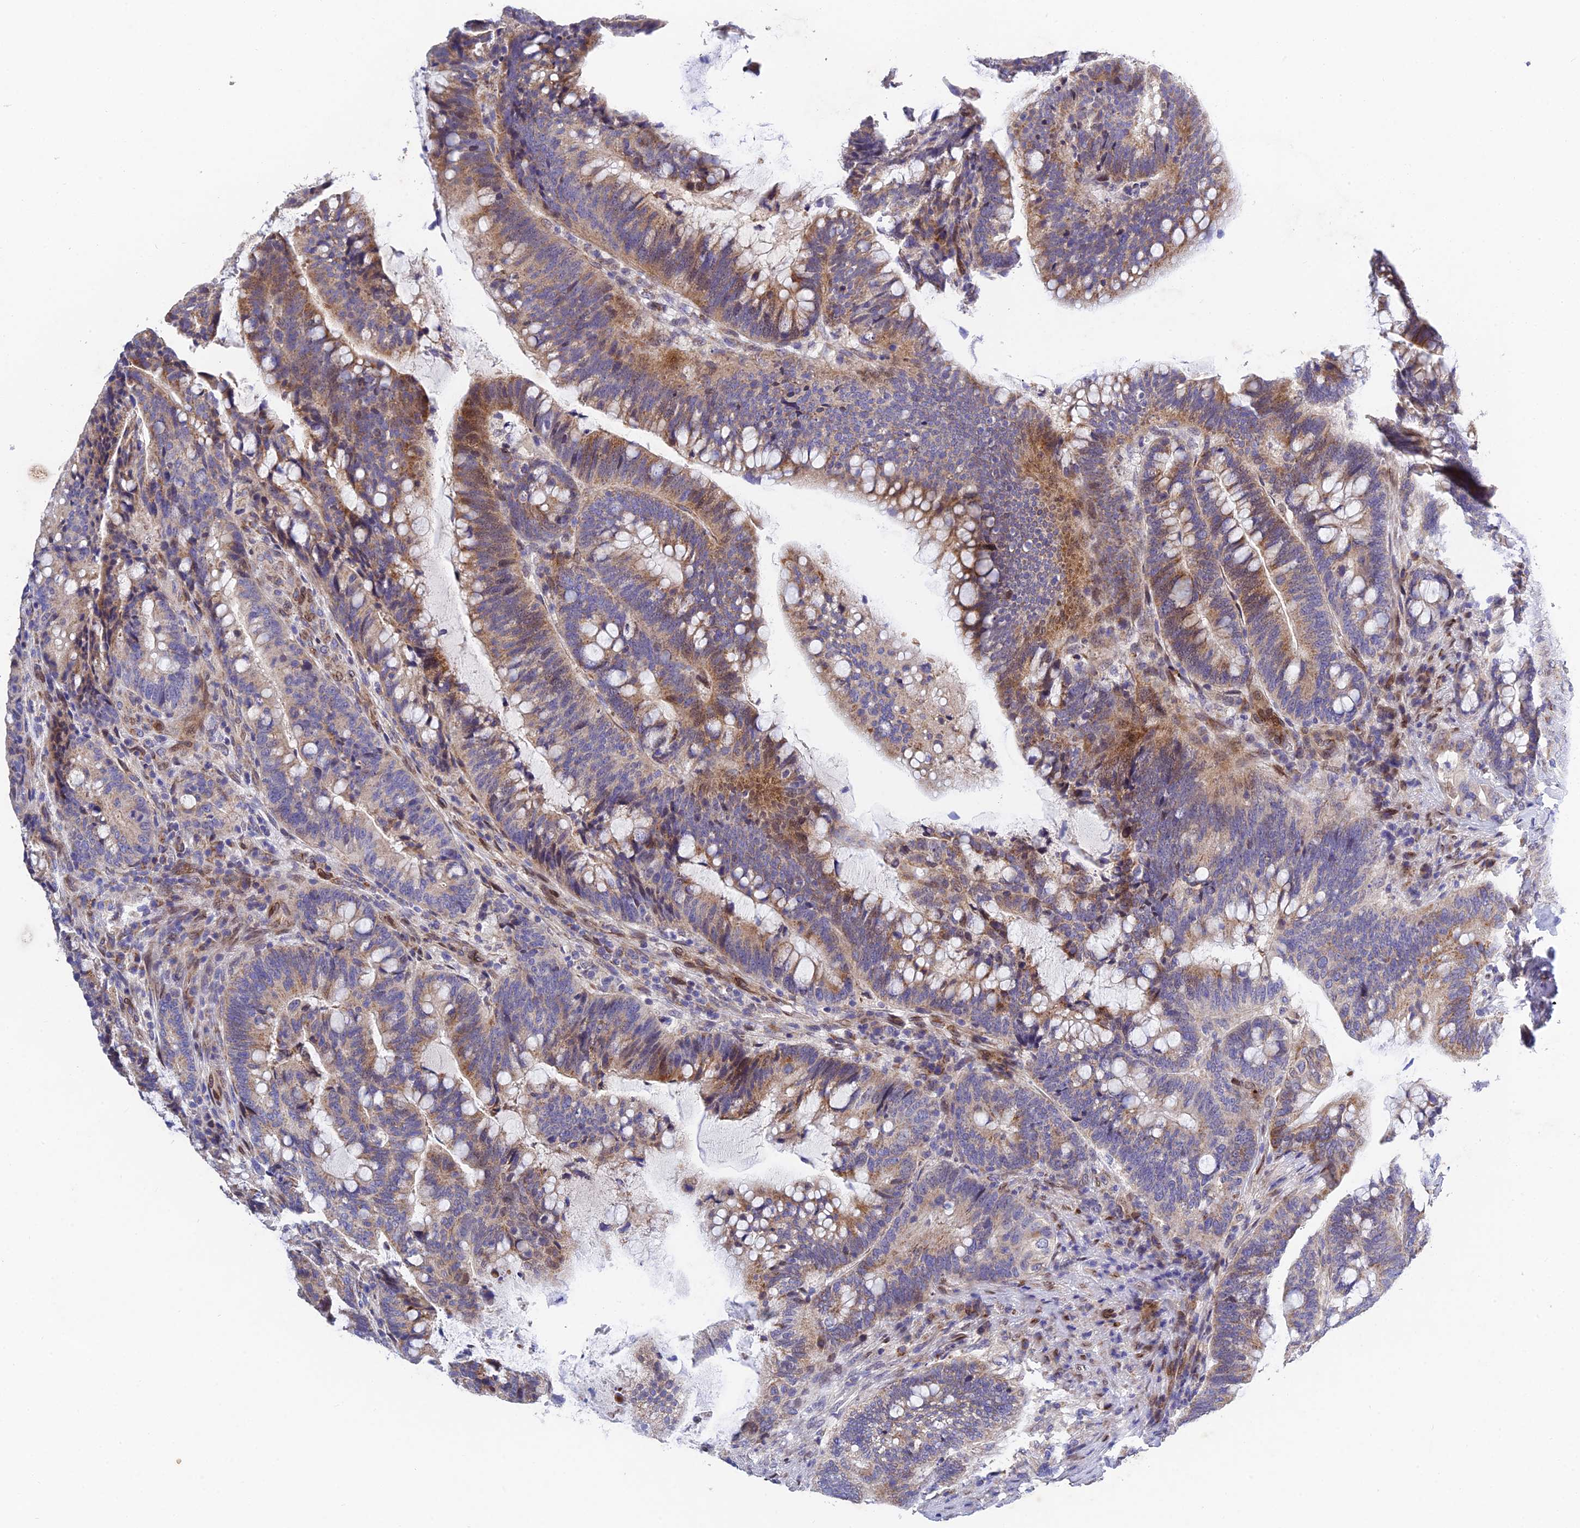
{"staining": {"intensity": "moderate", "quantity": ">75%", "location": "cytoplasmic/membranous"}, "tissue": "colorectal cancer", "cell_type": "Tumor cells", "image_type": "cancer", "snomed": [{"axis": "morphology", "description": "Adenocarcinoma, NOS"}, {"axis": "topography", "description": "Colon"}], "caption": "Tumor cells reveal medium levels of moderate cytoplasmic/membranous positivity in approximately >75% of cells in adenocarcinoma (colorectal).", "gene": "MGAT2", "patient": {"sex": "female", "age": 66}}